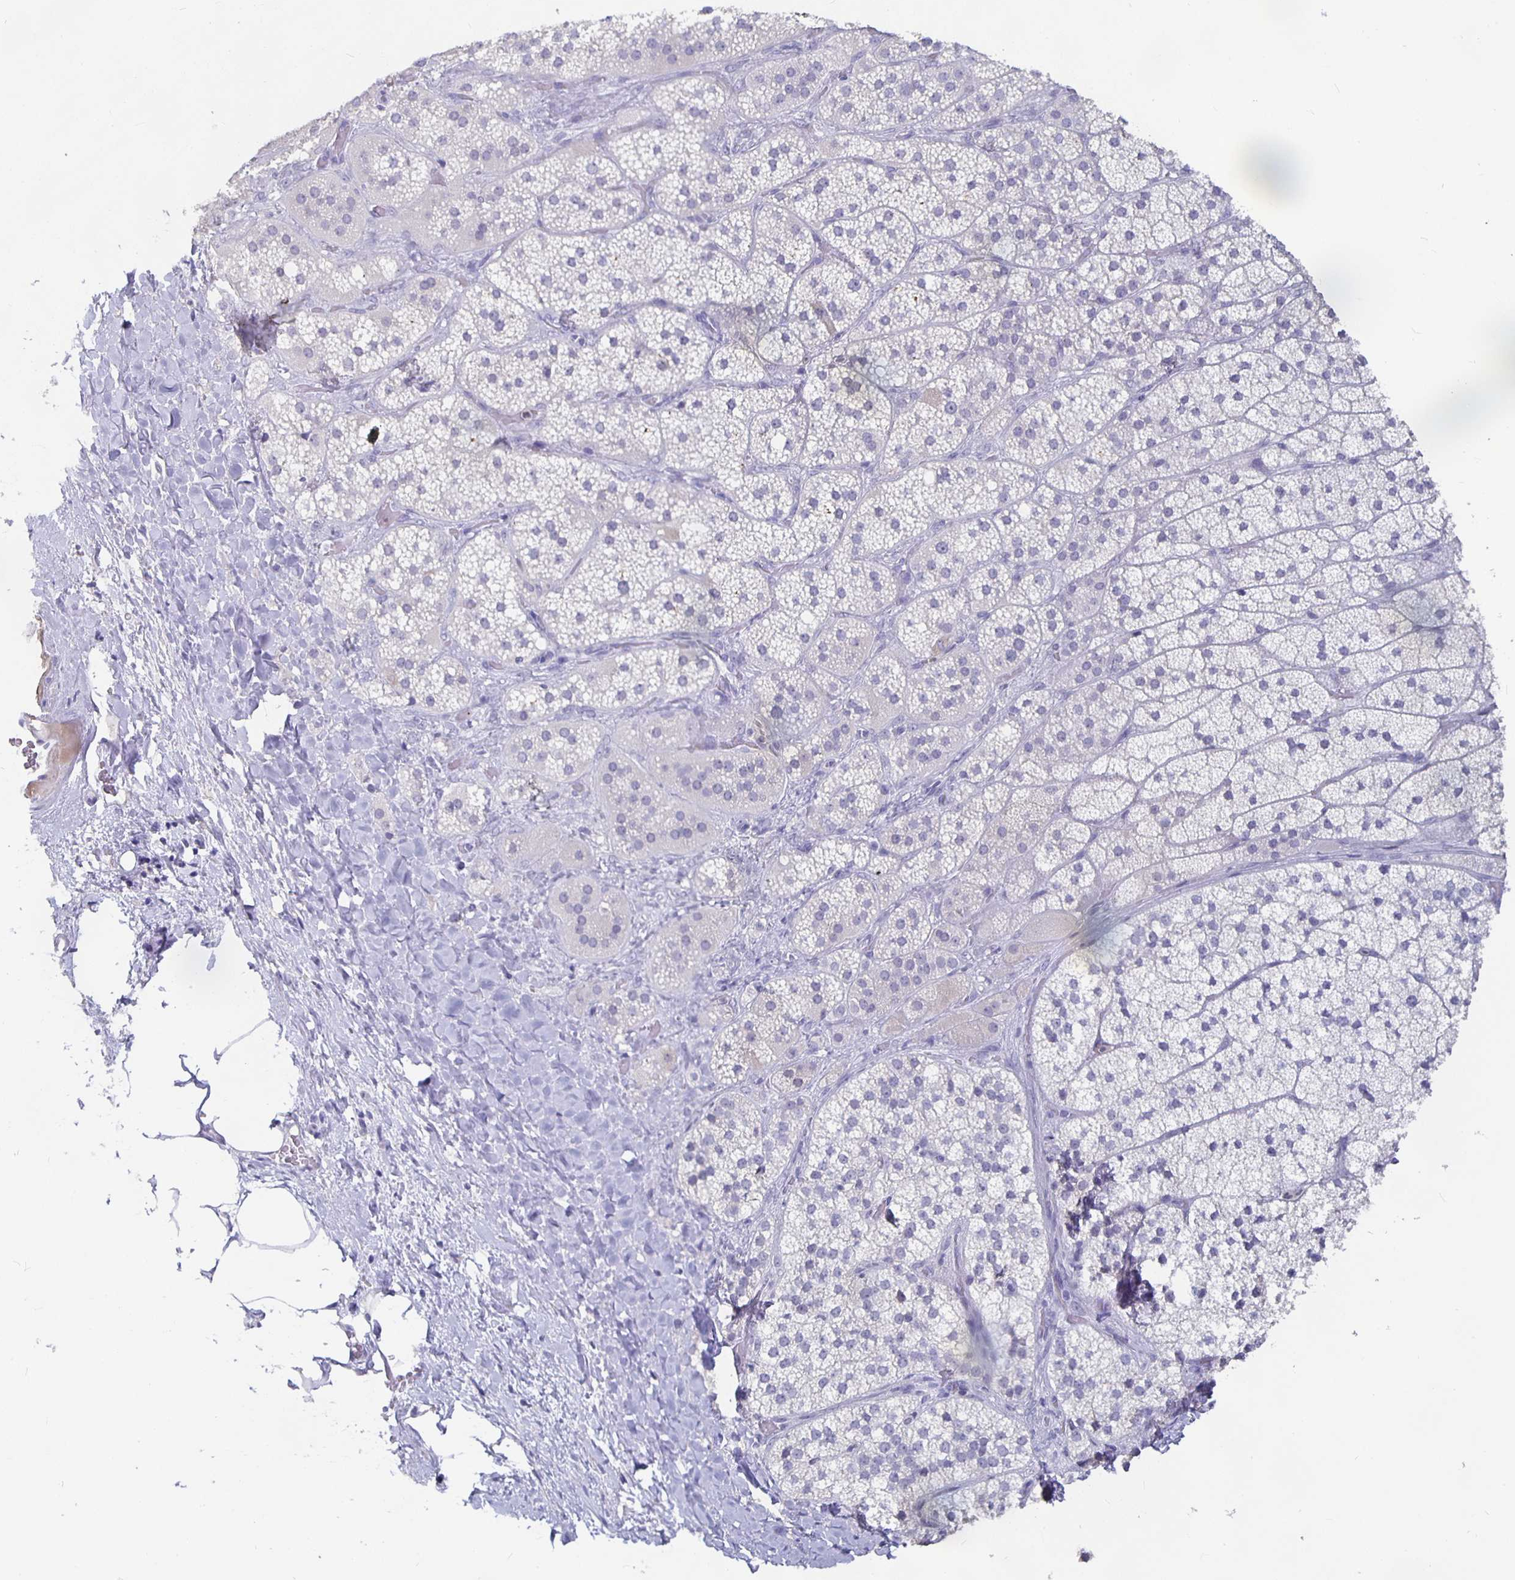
{"staining": {"intensity": "negative", "quantity": "none", "location": "none"}, "tissue": "adrenal gland", "cell_type": "Glandular cells", "image_type": "normal", "snomed": [{"axis": "morphology", "description": "Normal tissue, NOS"}, {"axis": "topography", "description": "Adrenal gland"}], "caption": "This is an immunohistochemistry photomicrograph of benign human adrenal gland. There is no positivity in glandular cells.", "gene": "GPX4", "patient": {"sex": "male", "age": 57}}